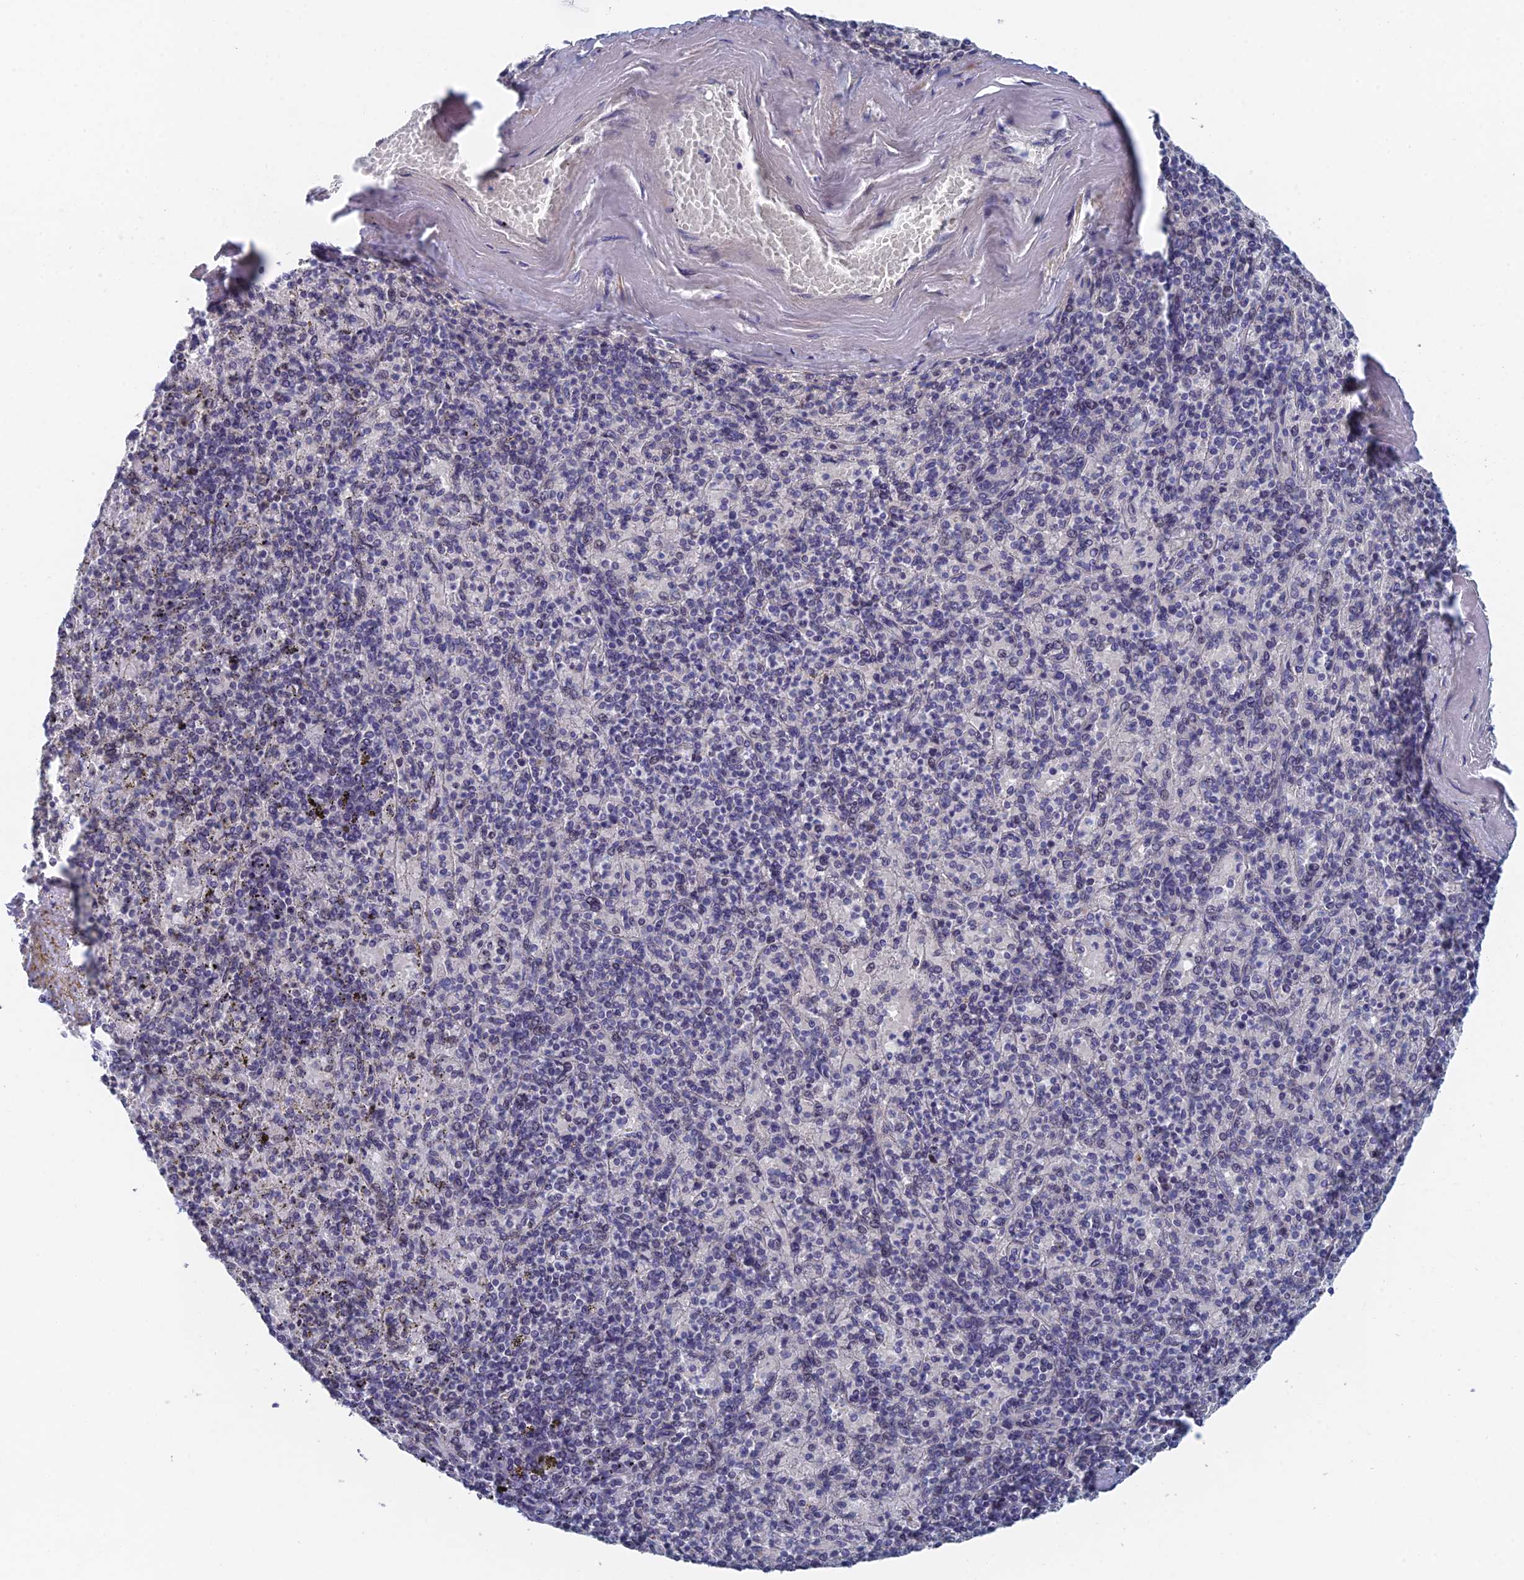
{"staining": {"intensity": "negative", "quantity": "none", "location": "none"}, "tissue": "spleen", "cell_type": "Cells in red pulp", "image_type": "normal", "snomed": [{"axis": "morphology", "description": "Normal tissue, NOS"}, {"axis": "topography", "description": "Spleen"}], "caption": "IHC of unremarkable spleen shows no staining in cells in red pulp. Nuclei are stained in blue.", "gene": "GMNC", "patient": {"sex": "male", "age": 82}}